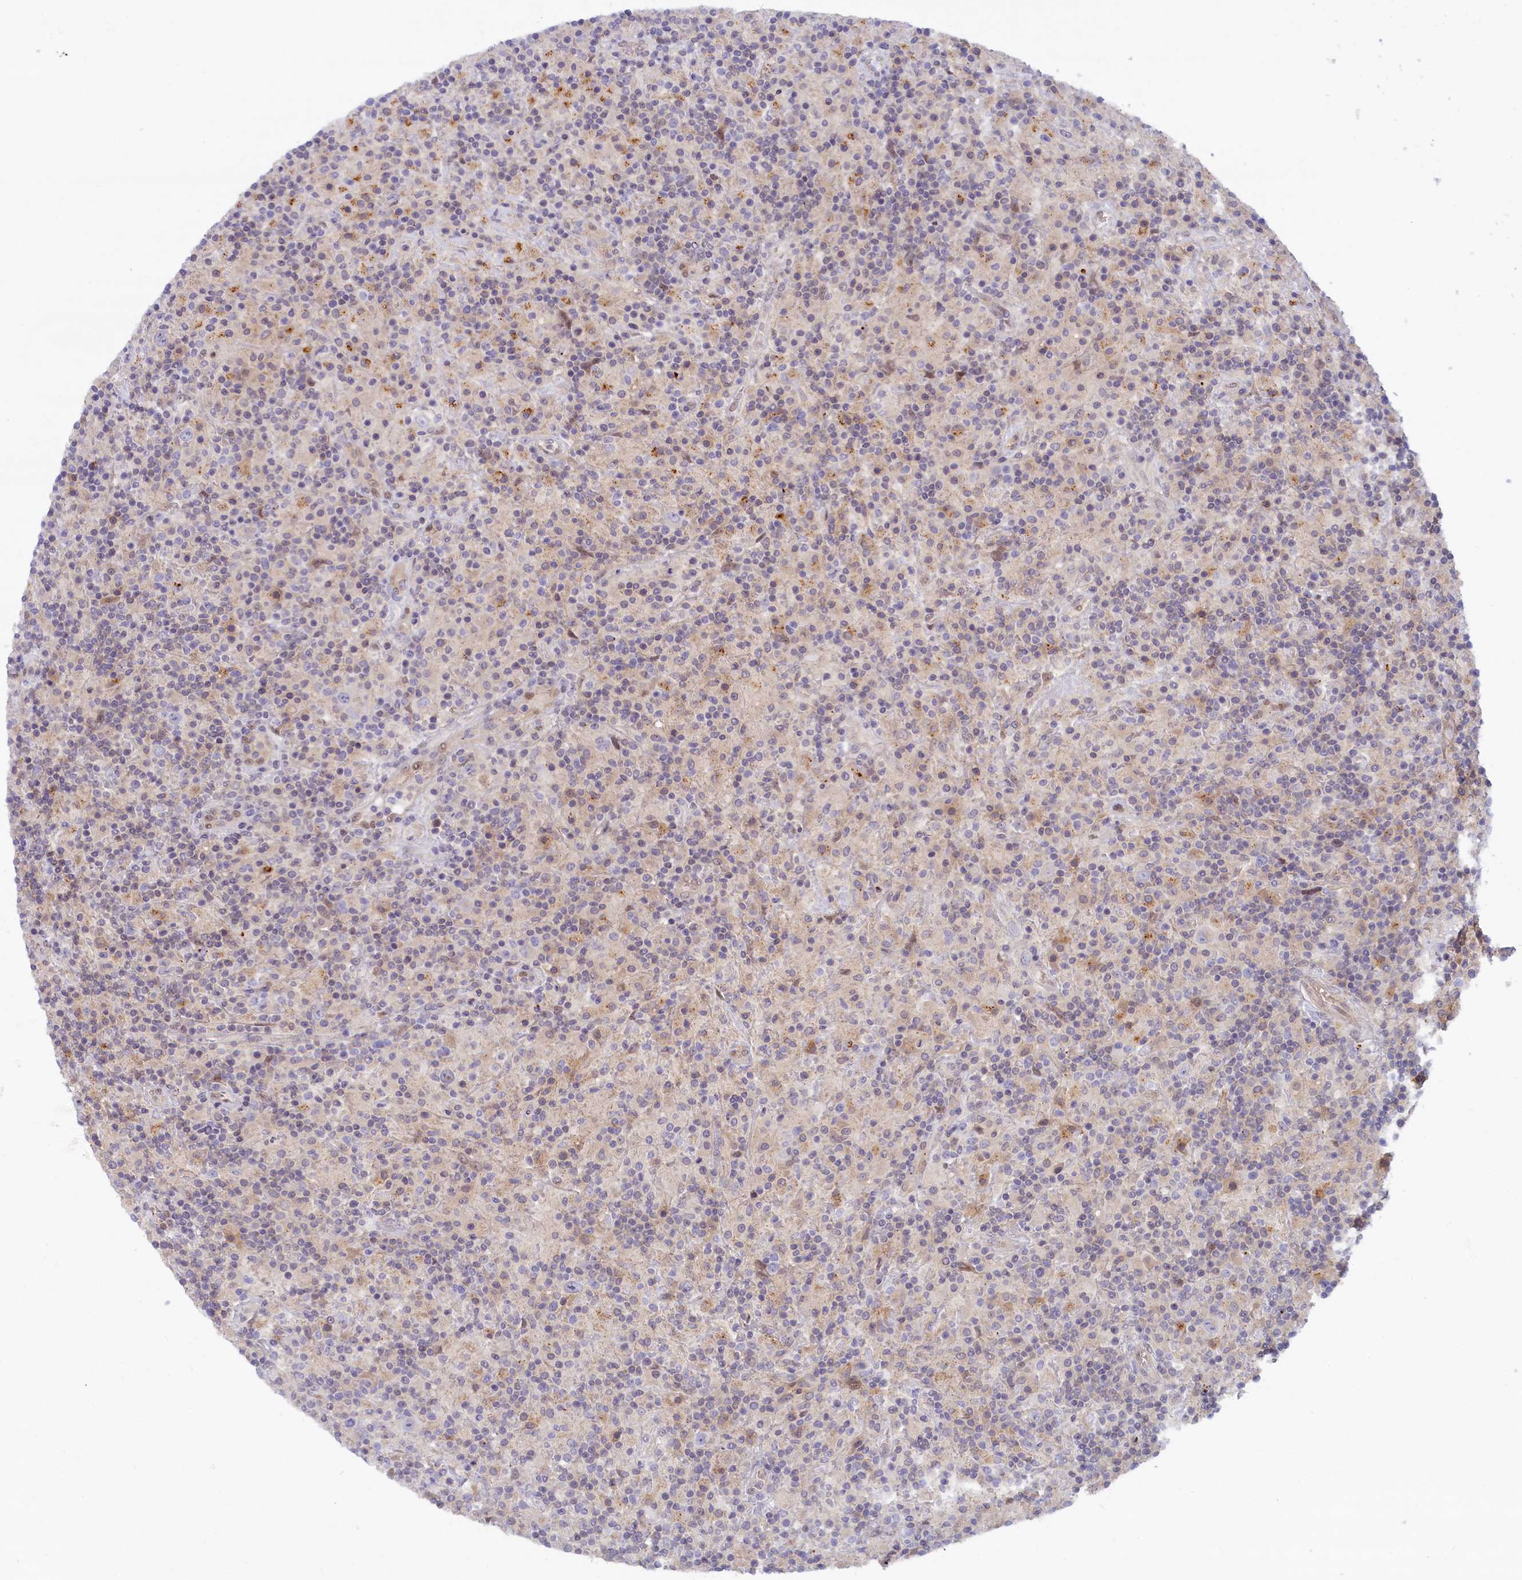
{"staining": {"intensity": "negative", "quantity": "none", "location": "none"}, "tissue": "lymphoma", "cell_type": "Tumor cells", "image_type": "cancer", "snomed": [{"axis": "morphology", "description": "Hodgkin's disease, NOS"}, {"axis": "topography", "description": "Lymph node"}], "caption": "Immunohistochemistry micrograph of neoplastic tissue: lymphoma stained with DAB demonstrates no significant protein positivity in tumor cells. Brightfield microscopy of immunohistochemistry stained with DAB (brown) and hematoxylin (blue), captured at high magnification.", "gene": "FCSK", "patient": {"sex": "male", "age": 70}}